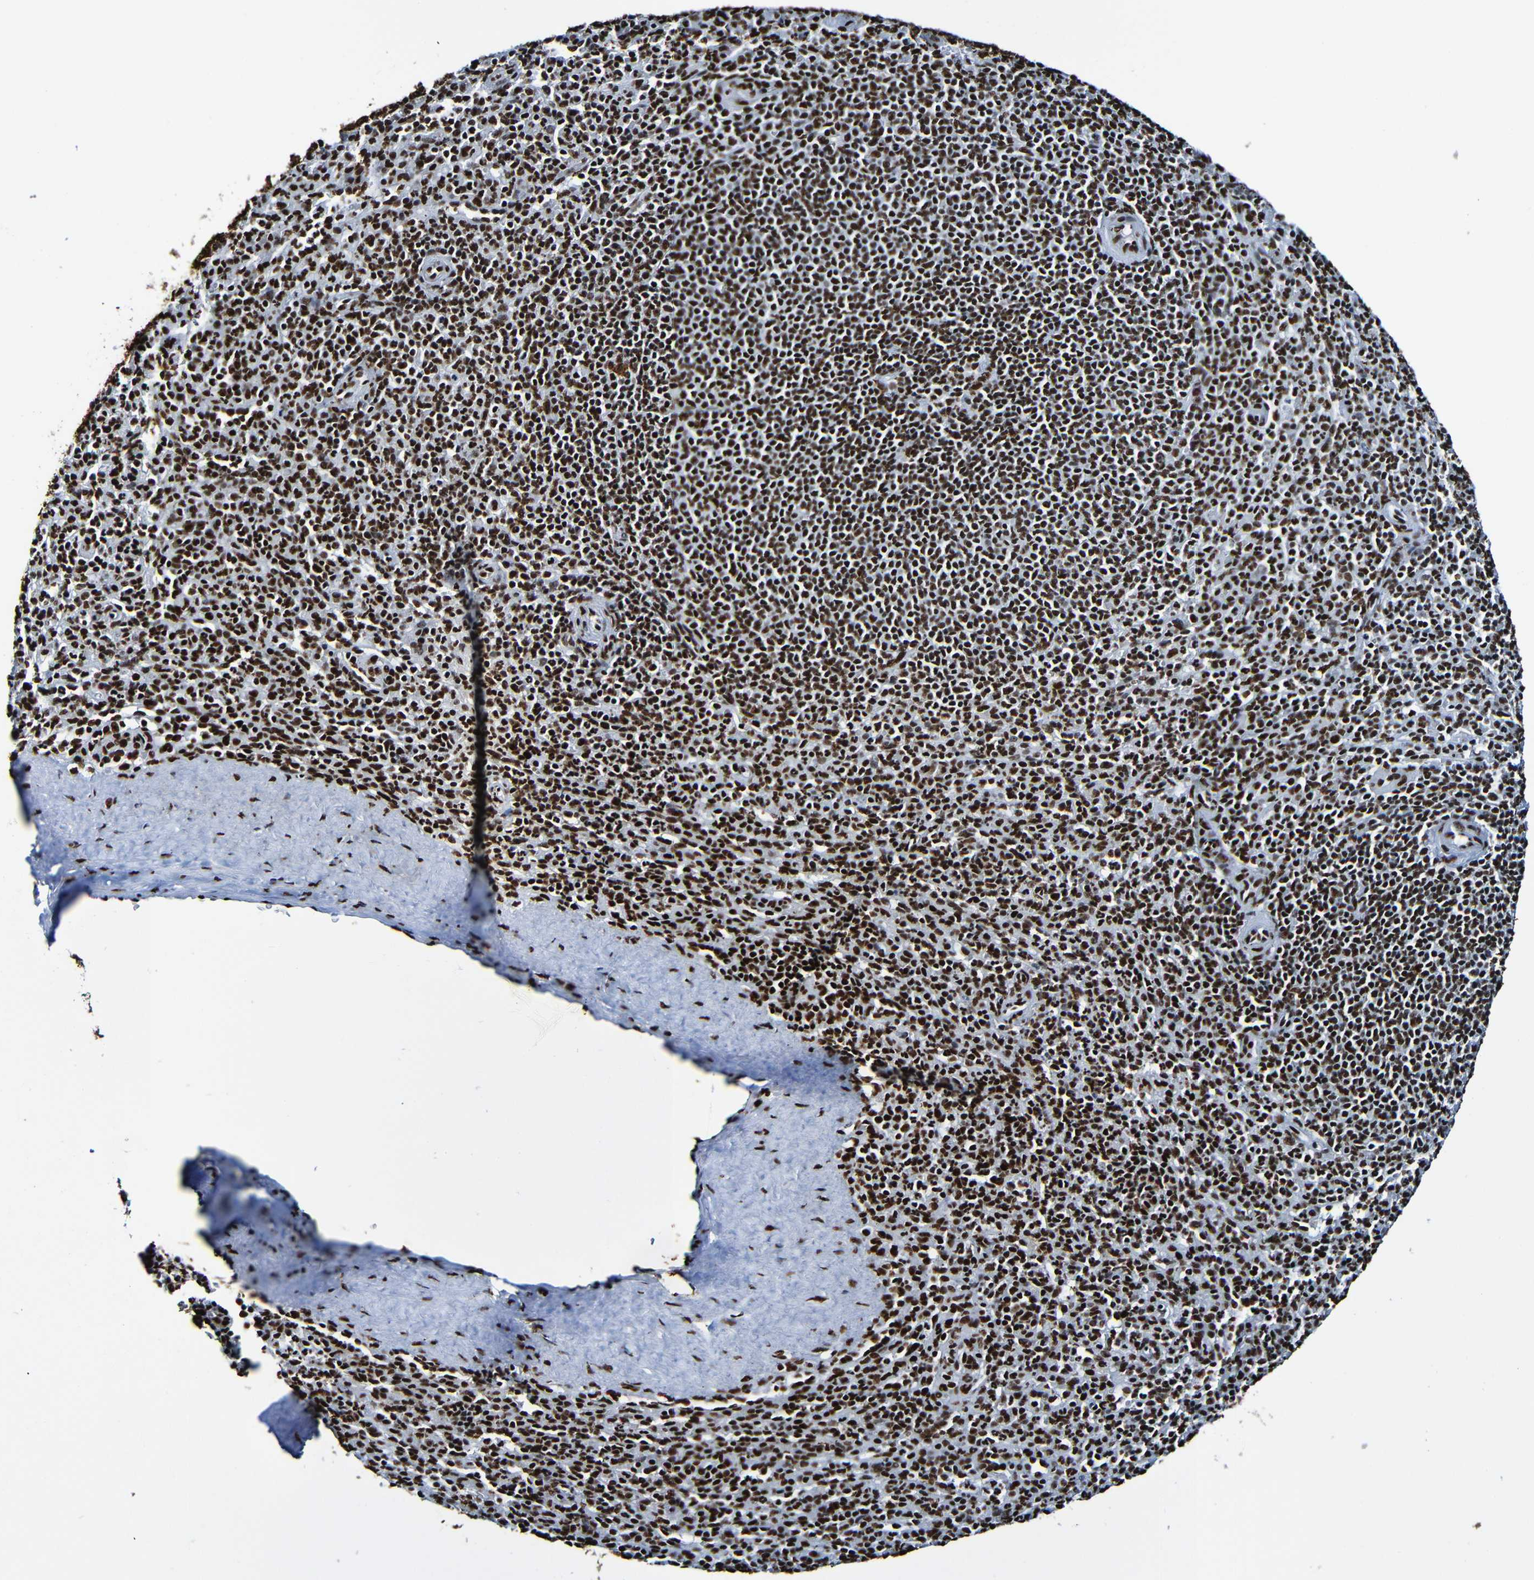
{"staining": {"intensity": "strong", "quantity": ">75%", "location": "nuclear"}, "tissue": "spleen", "cell_type": "Cells in red pulp", "image_type": "normal", "snomed": [{"axis": "morphology", "description": "Normal tissue, NOS"}, {"axis": "topography", "description": "Spleen"}], "caption": "Approximately >75% of cells in red pulp in normal spleen reveal strong nuclear protein expression as visualized by brown immunohistochemical staining.", "gene": "SRSF3", "patient": {"sex": "male", "age": 36}}